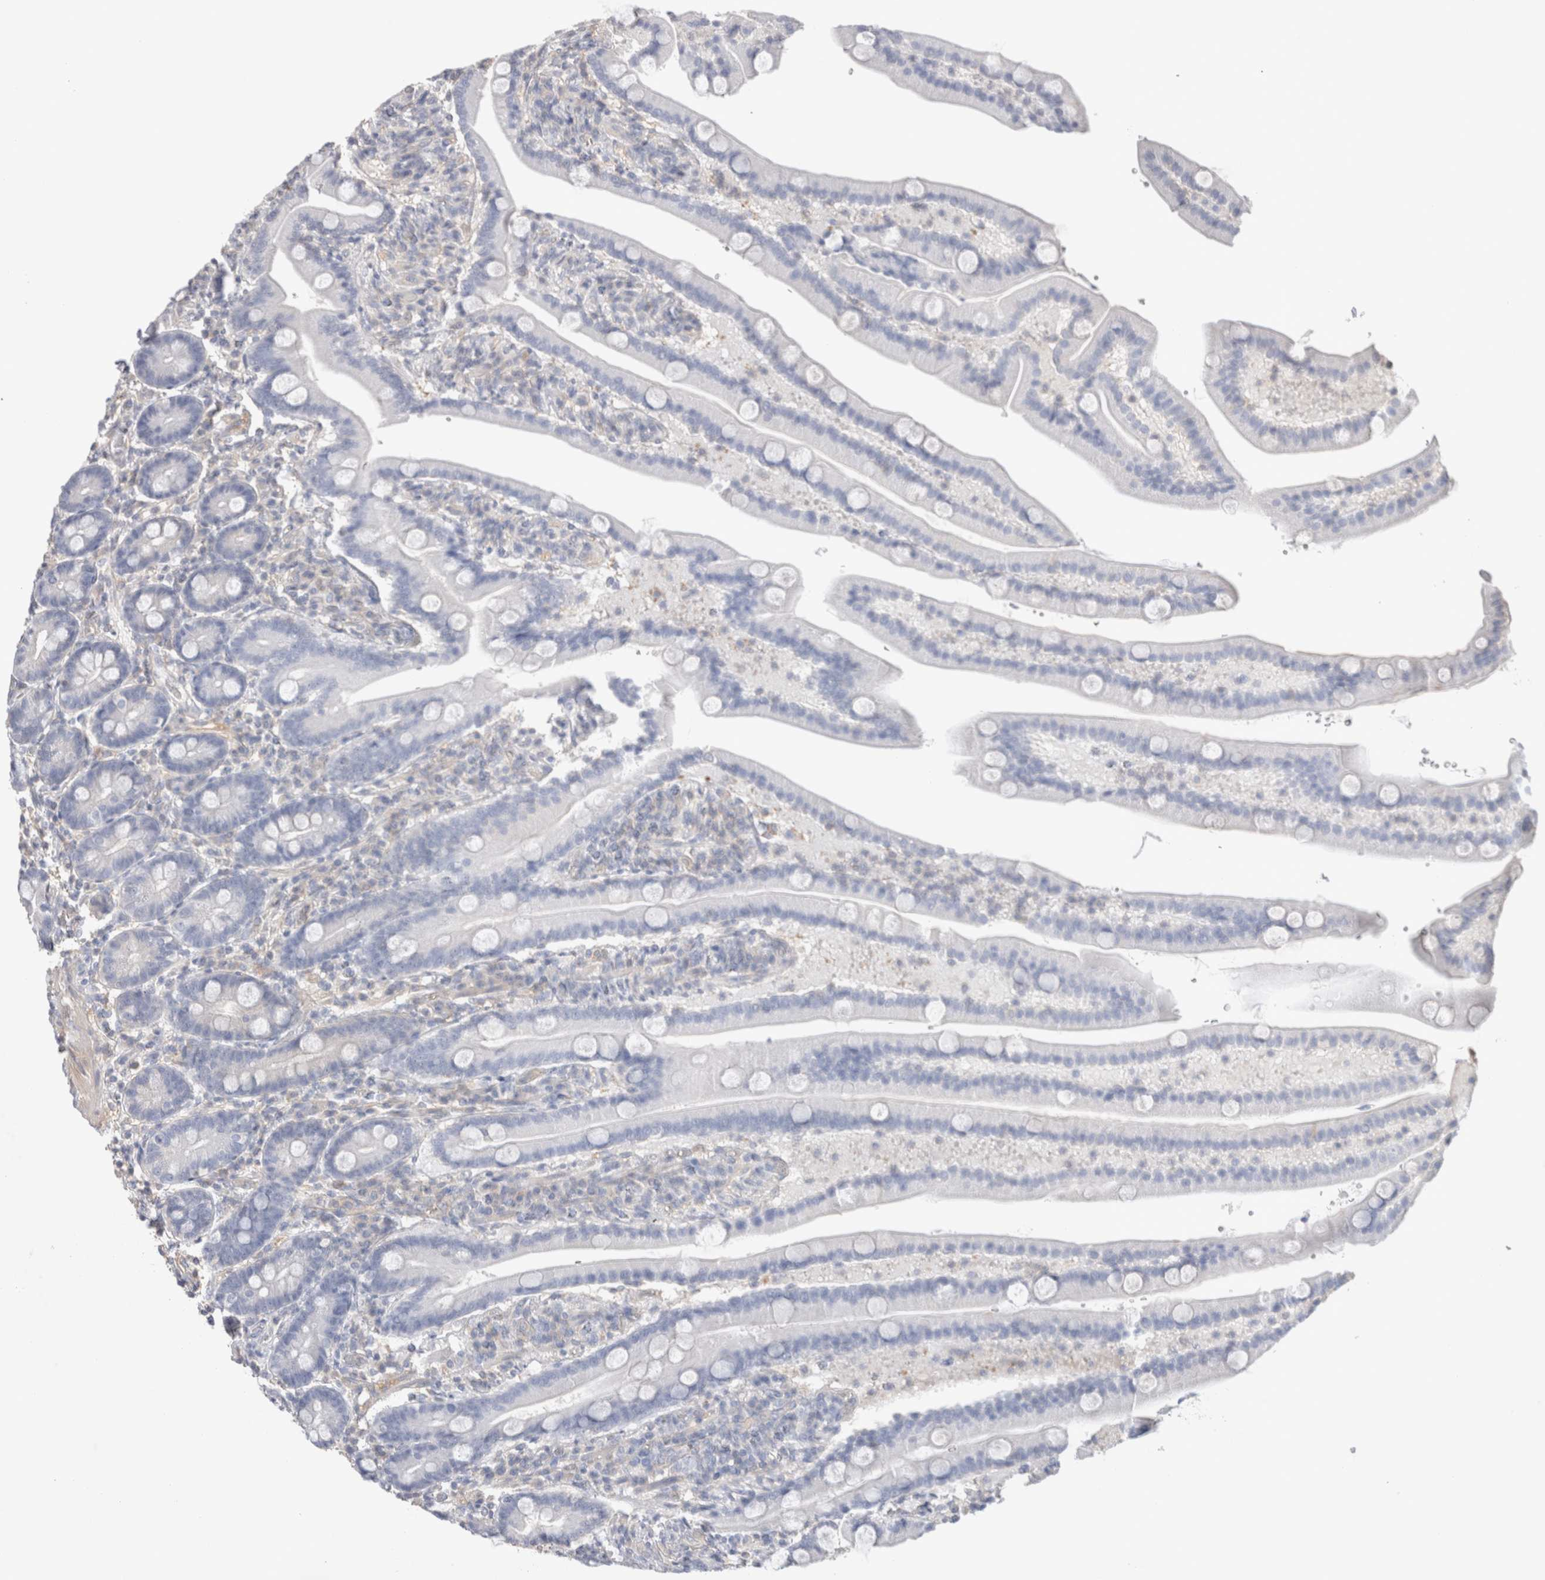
{"staining": {"intensity": "weak", "quantity": "<25%", "location": "cytoplasmic/membranous"}, "tissue": "duodenum", "cell_type": "Glandular cells", "image_type": "normal", "snomed": [{"axis": "morphology", "description": "Normal tissue, NOS"}, {"axis": "topography", "description": "Duodenum"}], "caption": "Immunohistochemistry histopathology image of normal human duodenum stained for a protein (brown), which exhibits no expression in glandular cells.", "gene": "CAPN2", "patient": {"sex": "male", "age": 54}}